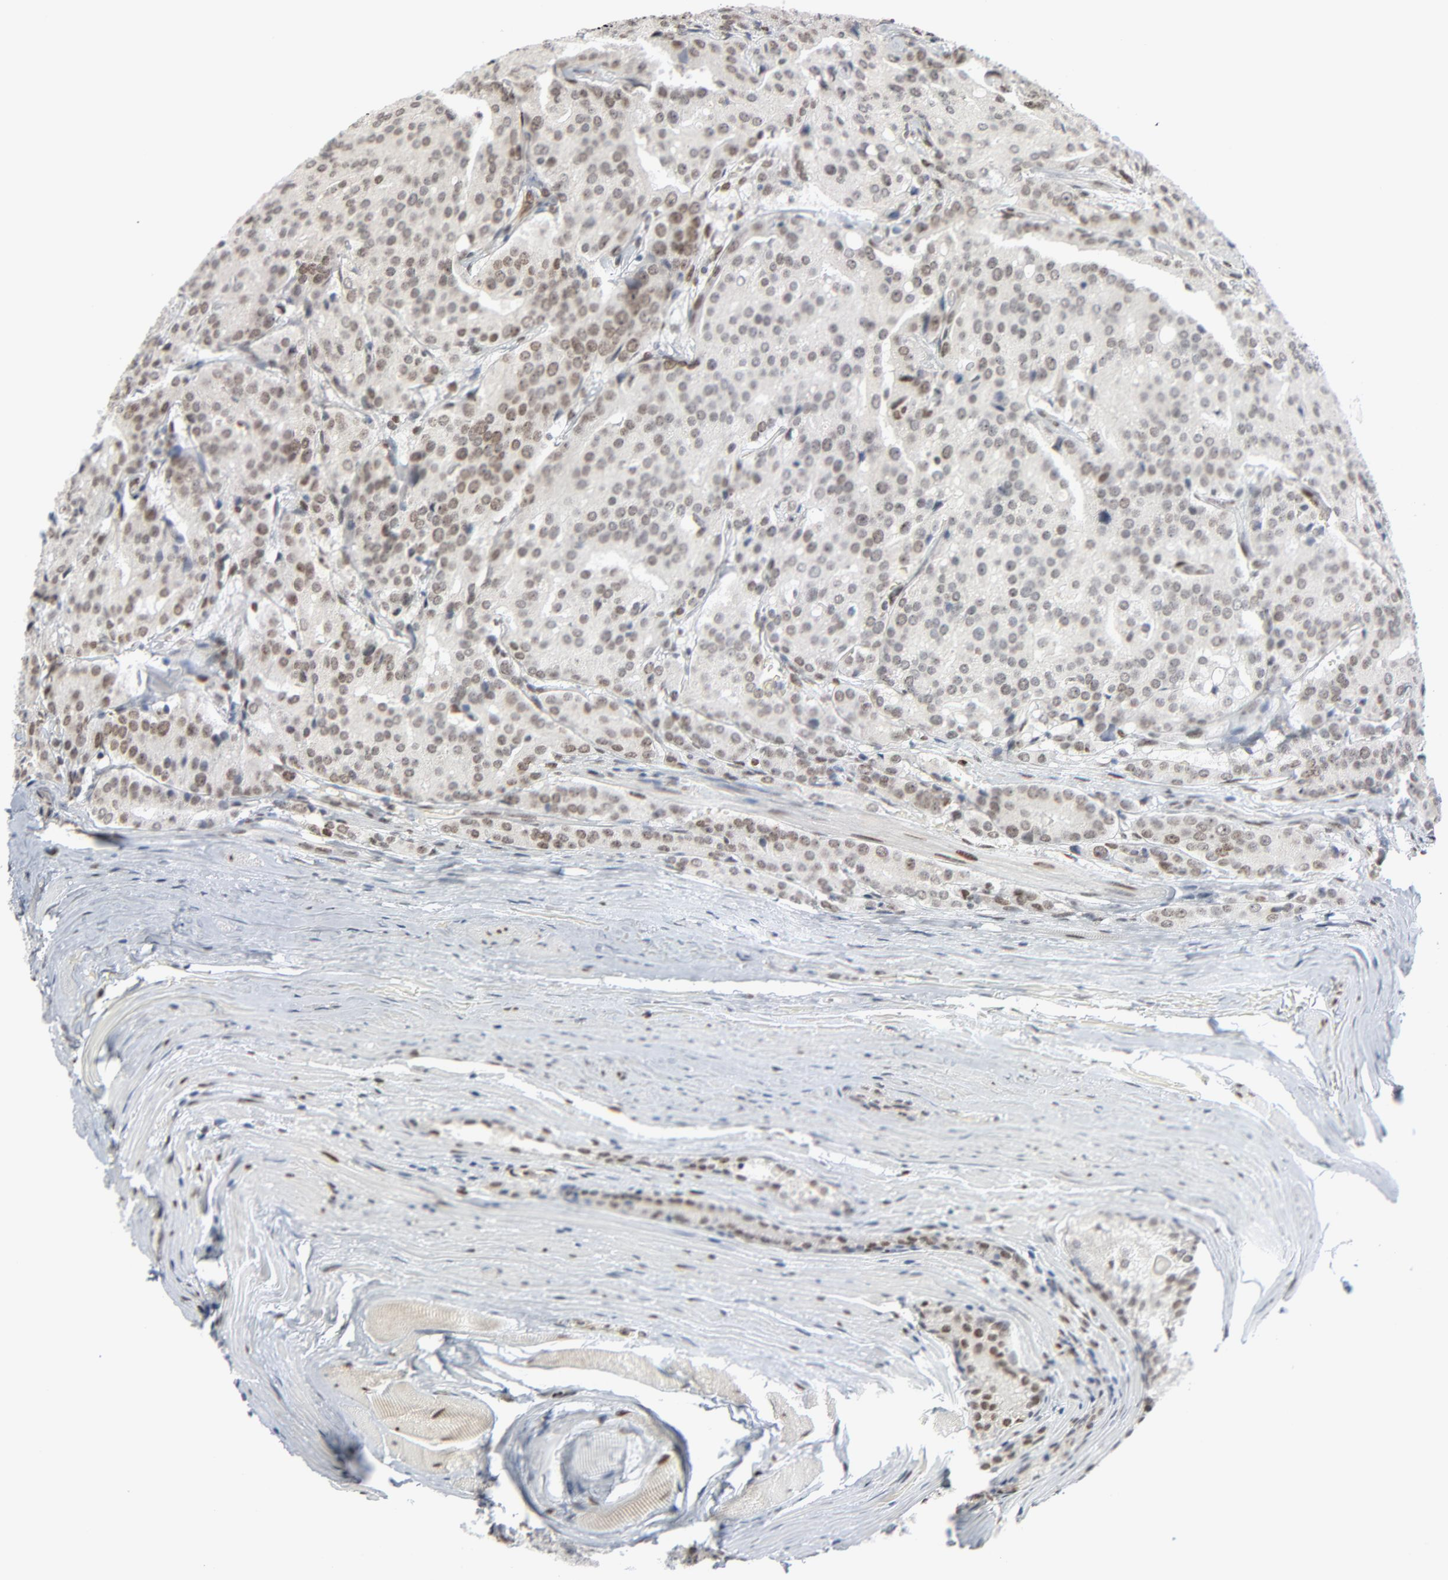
{"staining": {"intensity": "weak", "quantity": "25%-75%", "location": "nuclear"}, "tissue": "prostate cancer", "cell_type": "Tumor cells", "image_type": "cancer", "snomed": [{"axis": "morphology", "description": "Adenocarcinoma, Medium grade"}, {"axis": "topography", "description": "Prostate"}], "caption": "IHC (DAB) staining of prostate cancer (medium-grade adenocarcinoma) displays weak nuclear protein positivity in about 25%-75% of tumor cells.", "gene": "CUX1", "patient": {"sex": "male", "age": 72}}